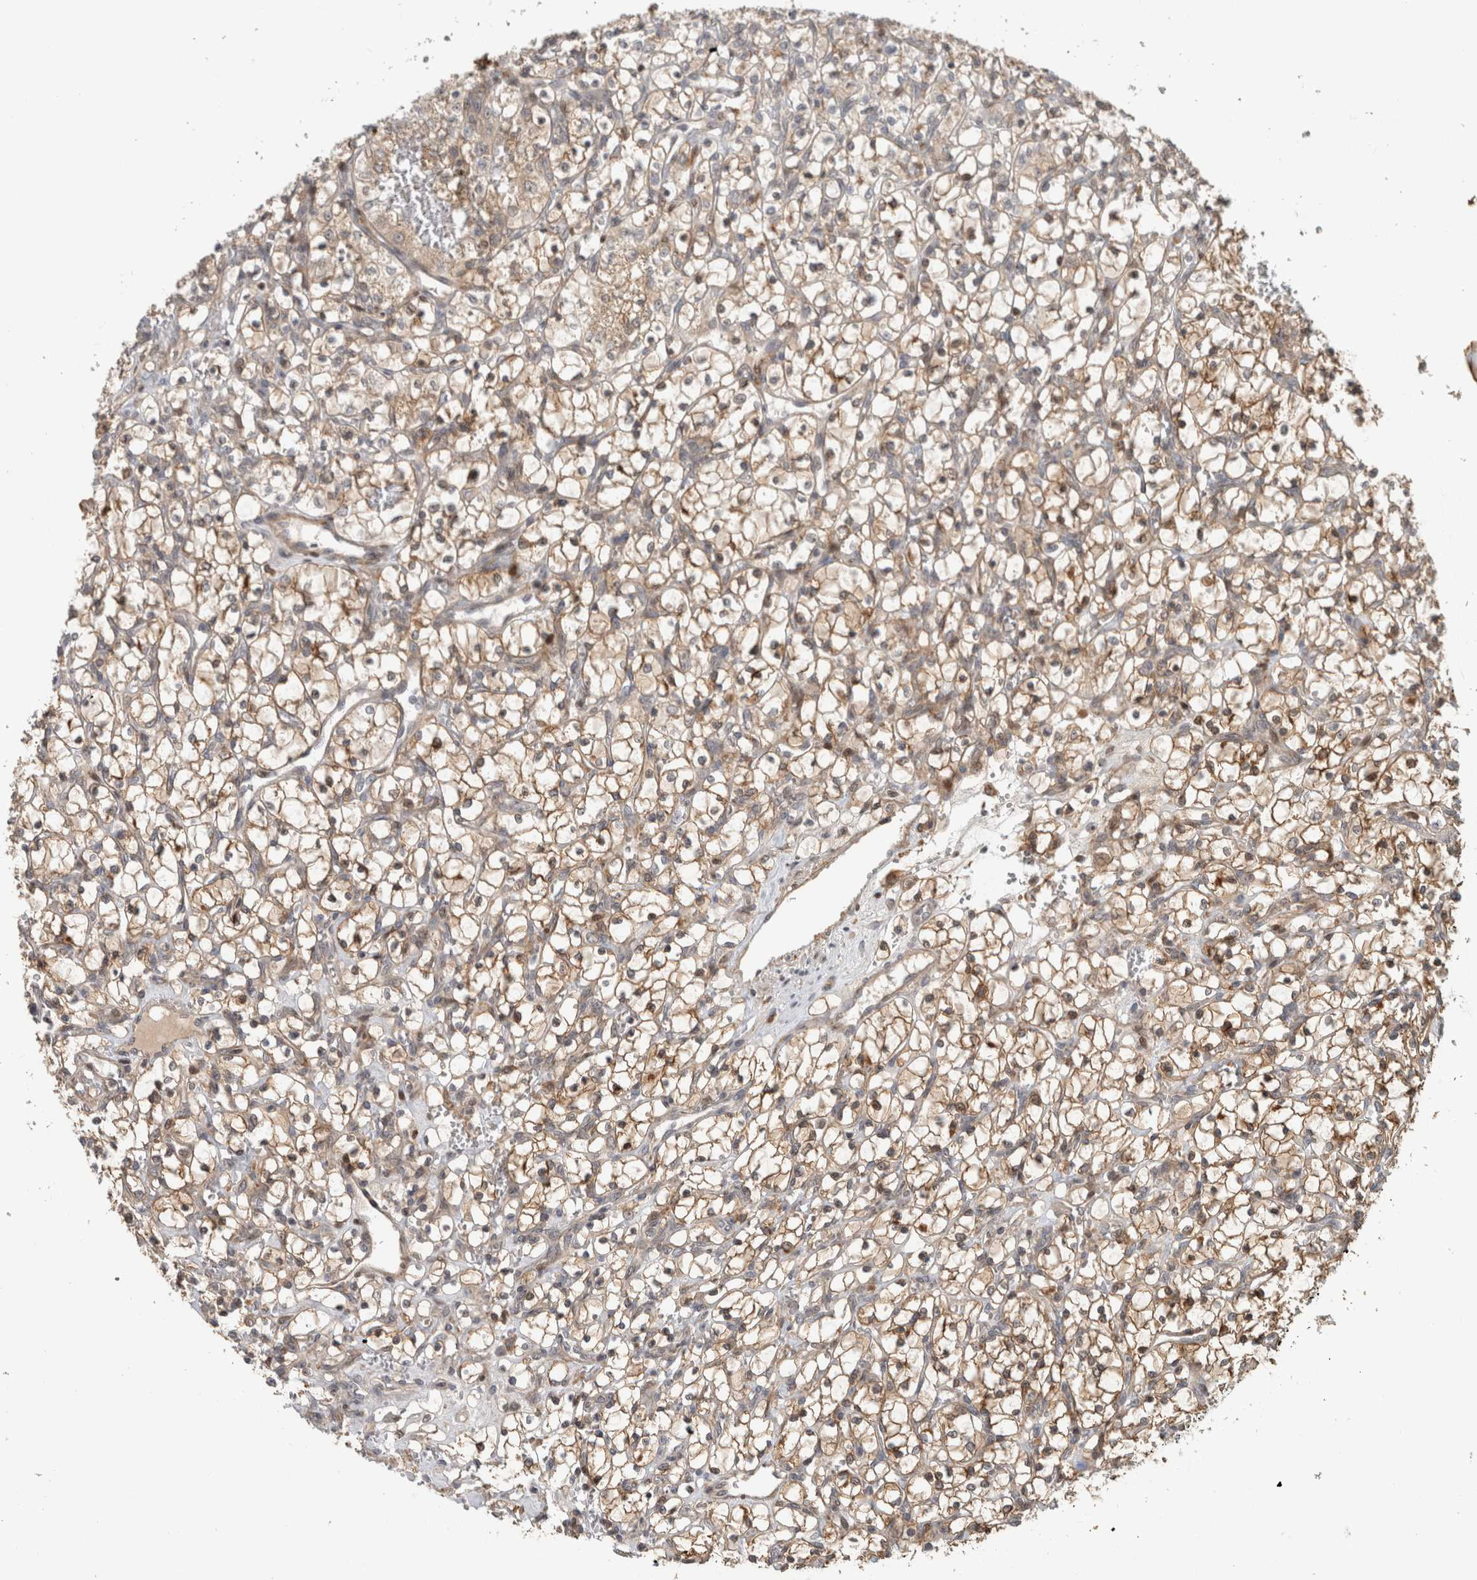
{"staining": {"intensity": "weak", "quantity": ">75%", "location": "cytoplasmic/membranous"}, "tissue": "renal cancer", "cell_type": "Tumor cells", "image_type": "cancer", "snomed": [{"axis": "morphology", "description": "Adenocarcinoma, NOS"}, {"axis": "topography", "description": "Kidney"}], "caption": "There is low levels of weak cytoplasmic/membranous expression in tumor cells of renal adenocarcinoma, as demonstrated by immunohistochemical staining (brown color).", "gene": "INSRR", "patient": {"sex": "female", "age": 69}}